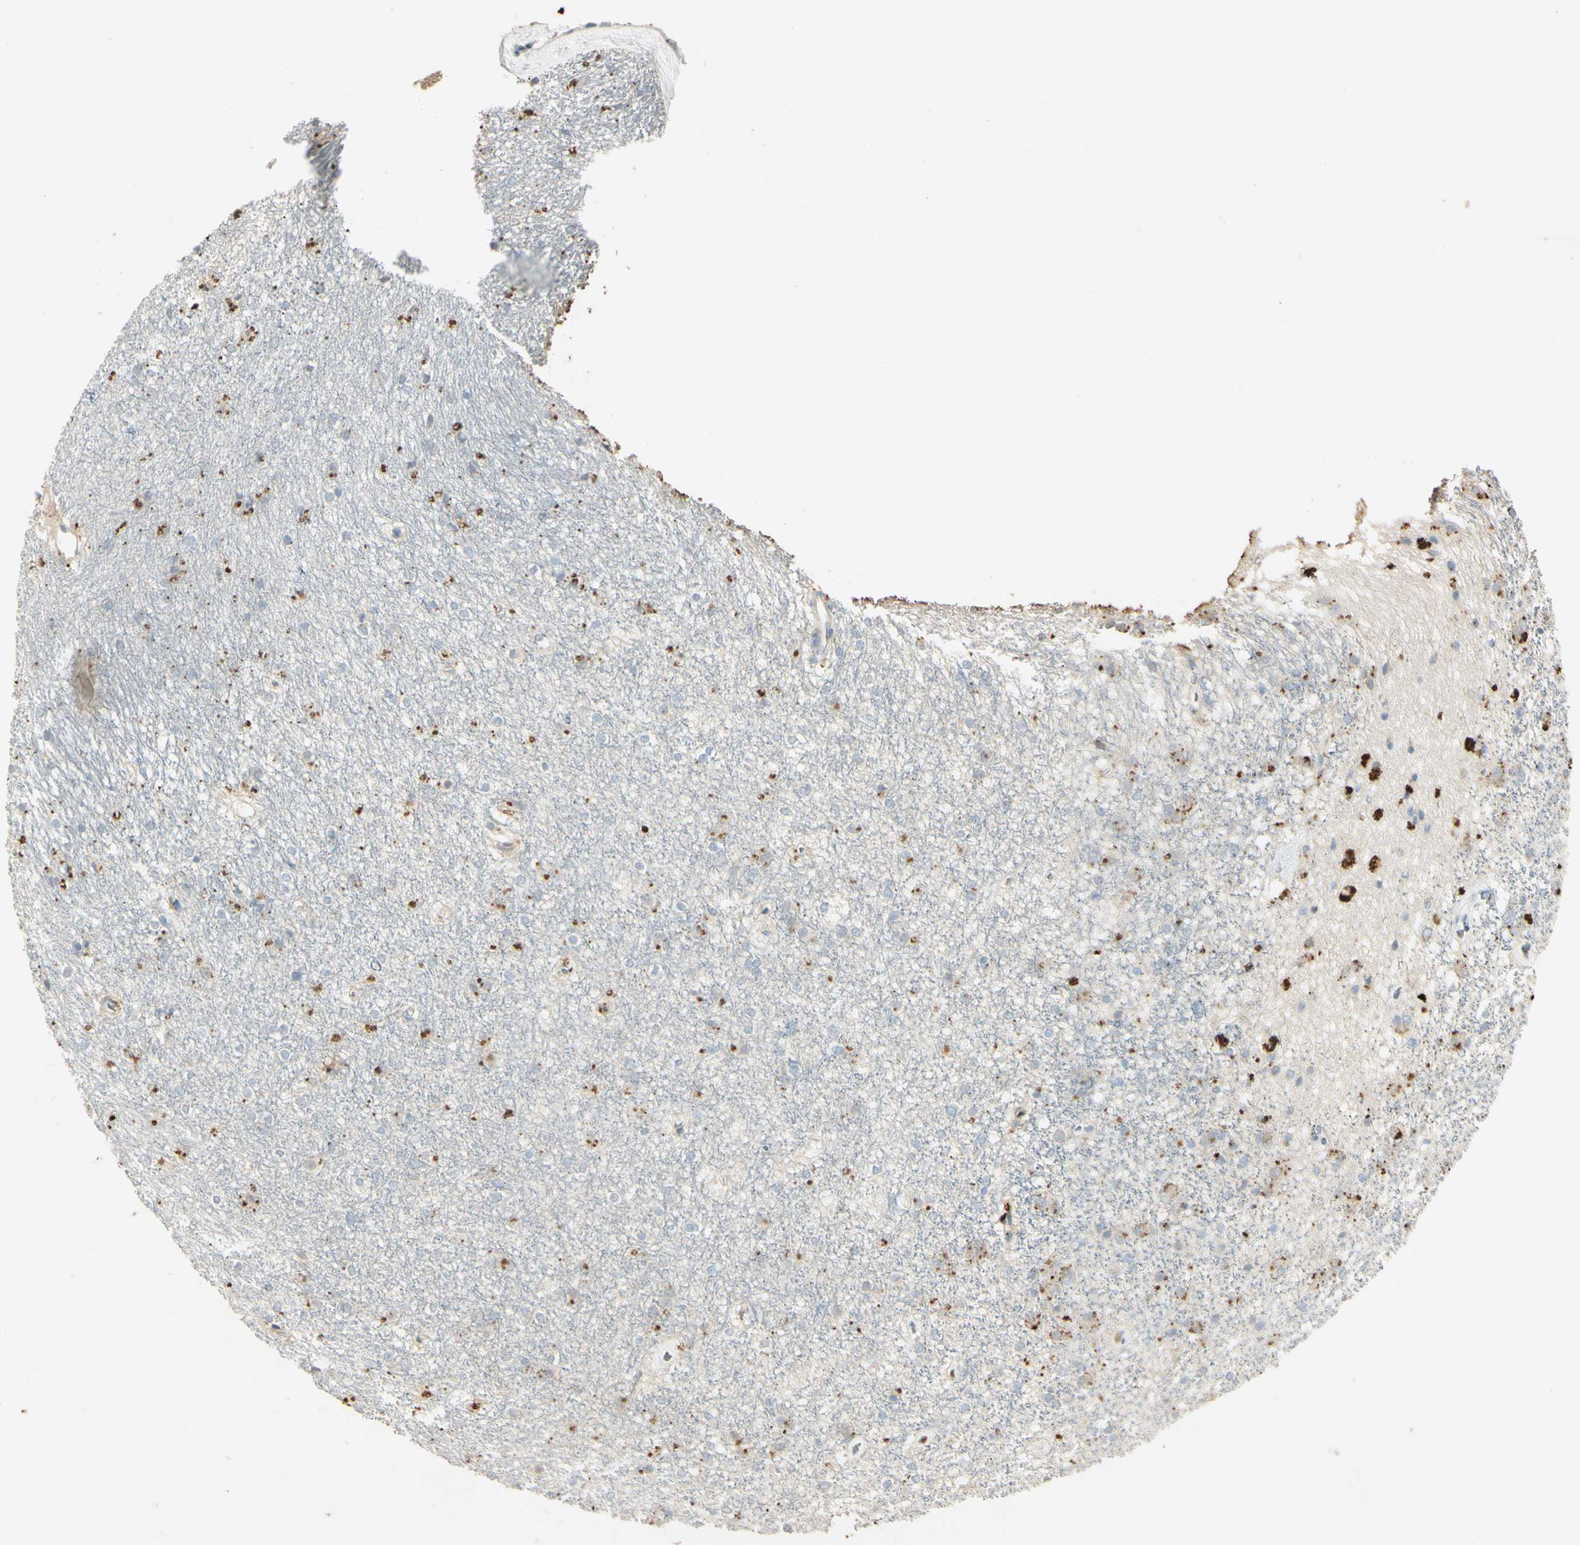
{"staining": {"intensity": "moderate", "quantity": "25%-75%", "location": "cytoplasmic/membranous"}, "tissue": "caudate", "cell_type": "Glial cells", "image_type": "normal", "snomed": [{"axis": "morphology", "description": "Normal tissue, NOS"}, {"axis": "topography", "description": "Lateral ventricle wall"}], "caption": "Immunohistochemical staining of unremarkable caudate shows medium levels of moderate cytoplasmic/membranous expression in about 25%-75% of glial cells. (brown staining indicates protein expression, while blue staining denotes nuclei).", "gene": "ANGPTL1", "patient": {"sex": "female", "age": 19}}